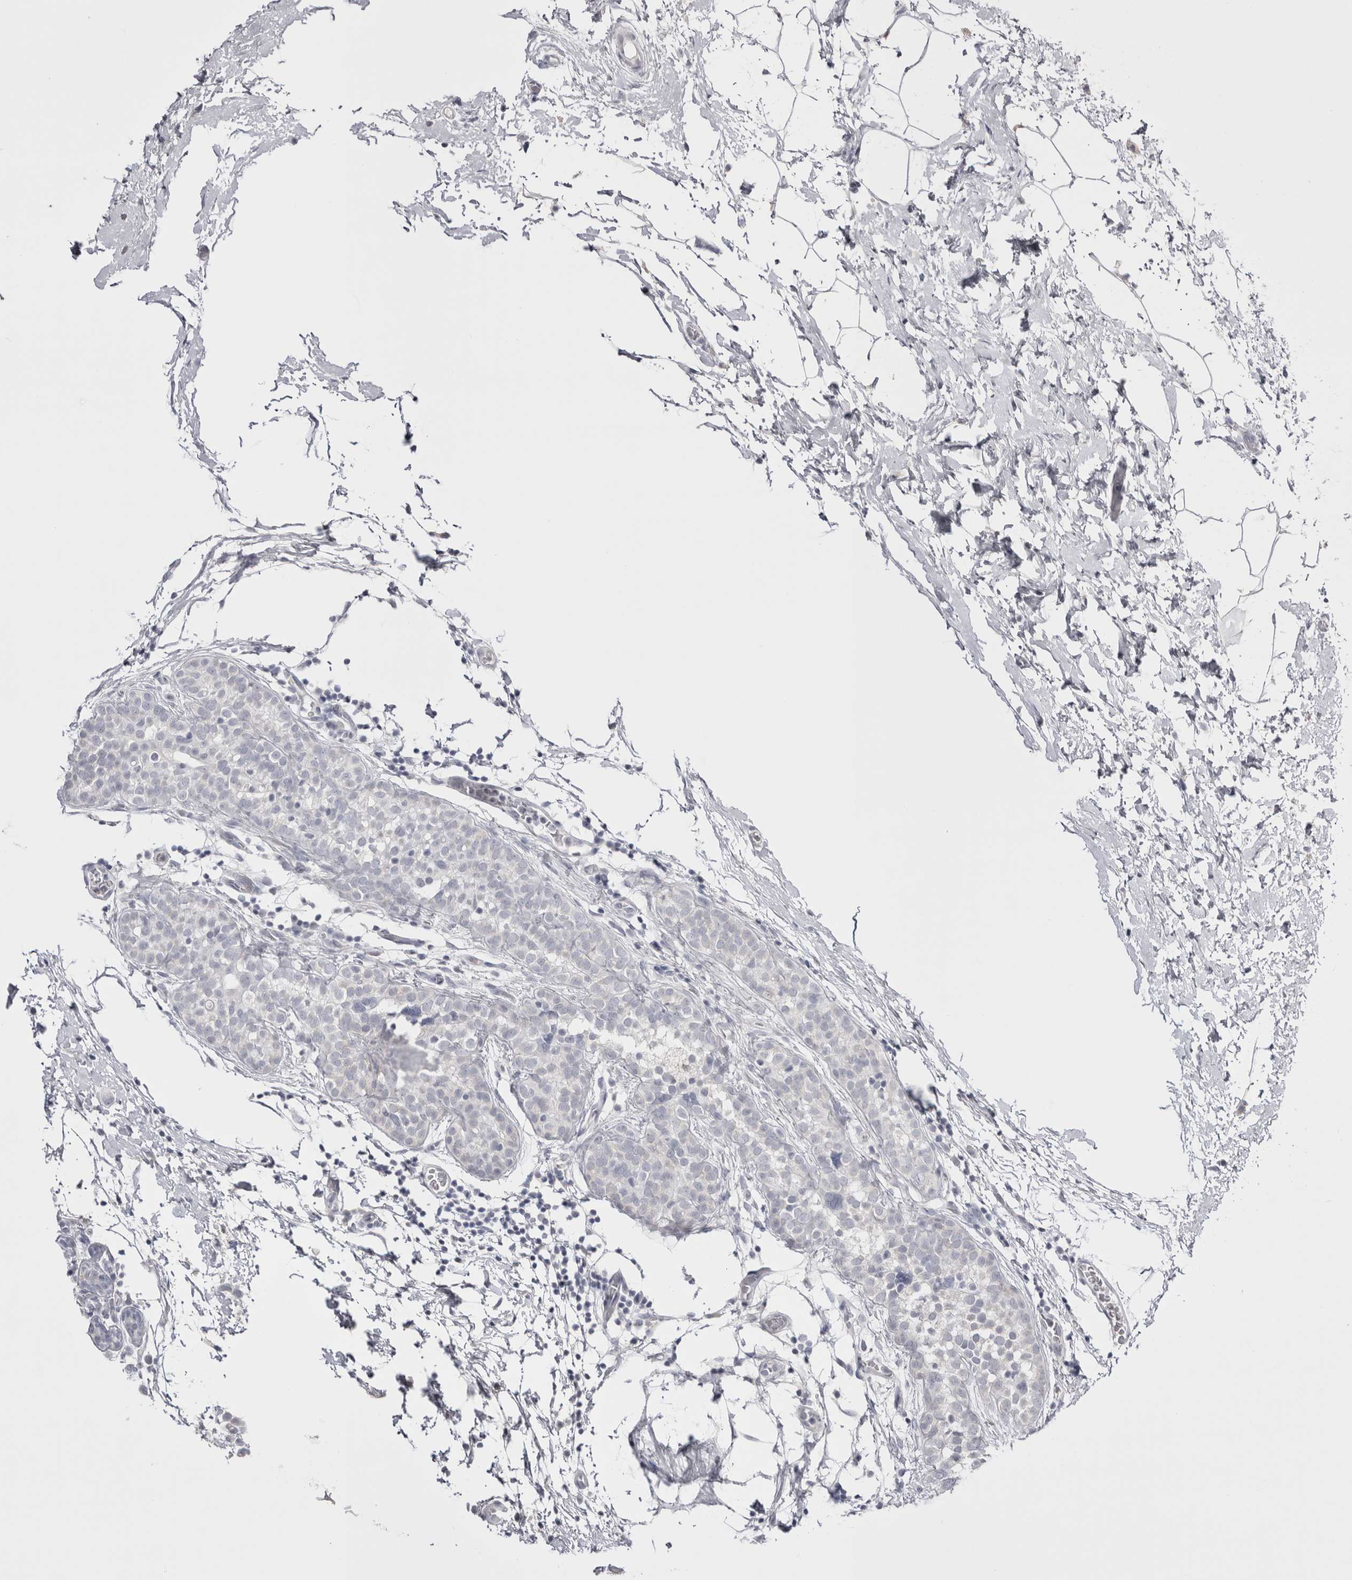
{"staining": {"intensity": "negative", "quantity": "none", "location": "none"}, "tissue": "breast cancer", "cell_type": "Tumor cells", "image_type": "cancer", "snomed": [{"axis": "morphology", "description": "Lobular carcinoma"}, {"axis": "topography", "description": "Breast"}], "caption": "A micrograph of human lobular carcinoma (breast) is negative for staining in tumor cells.", "gene": "FNDC8", "patient": {"sex": "female", "age": 50}}